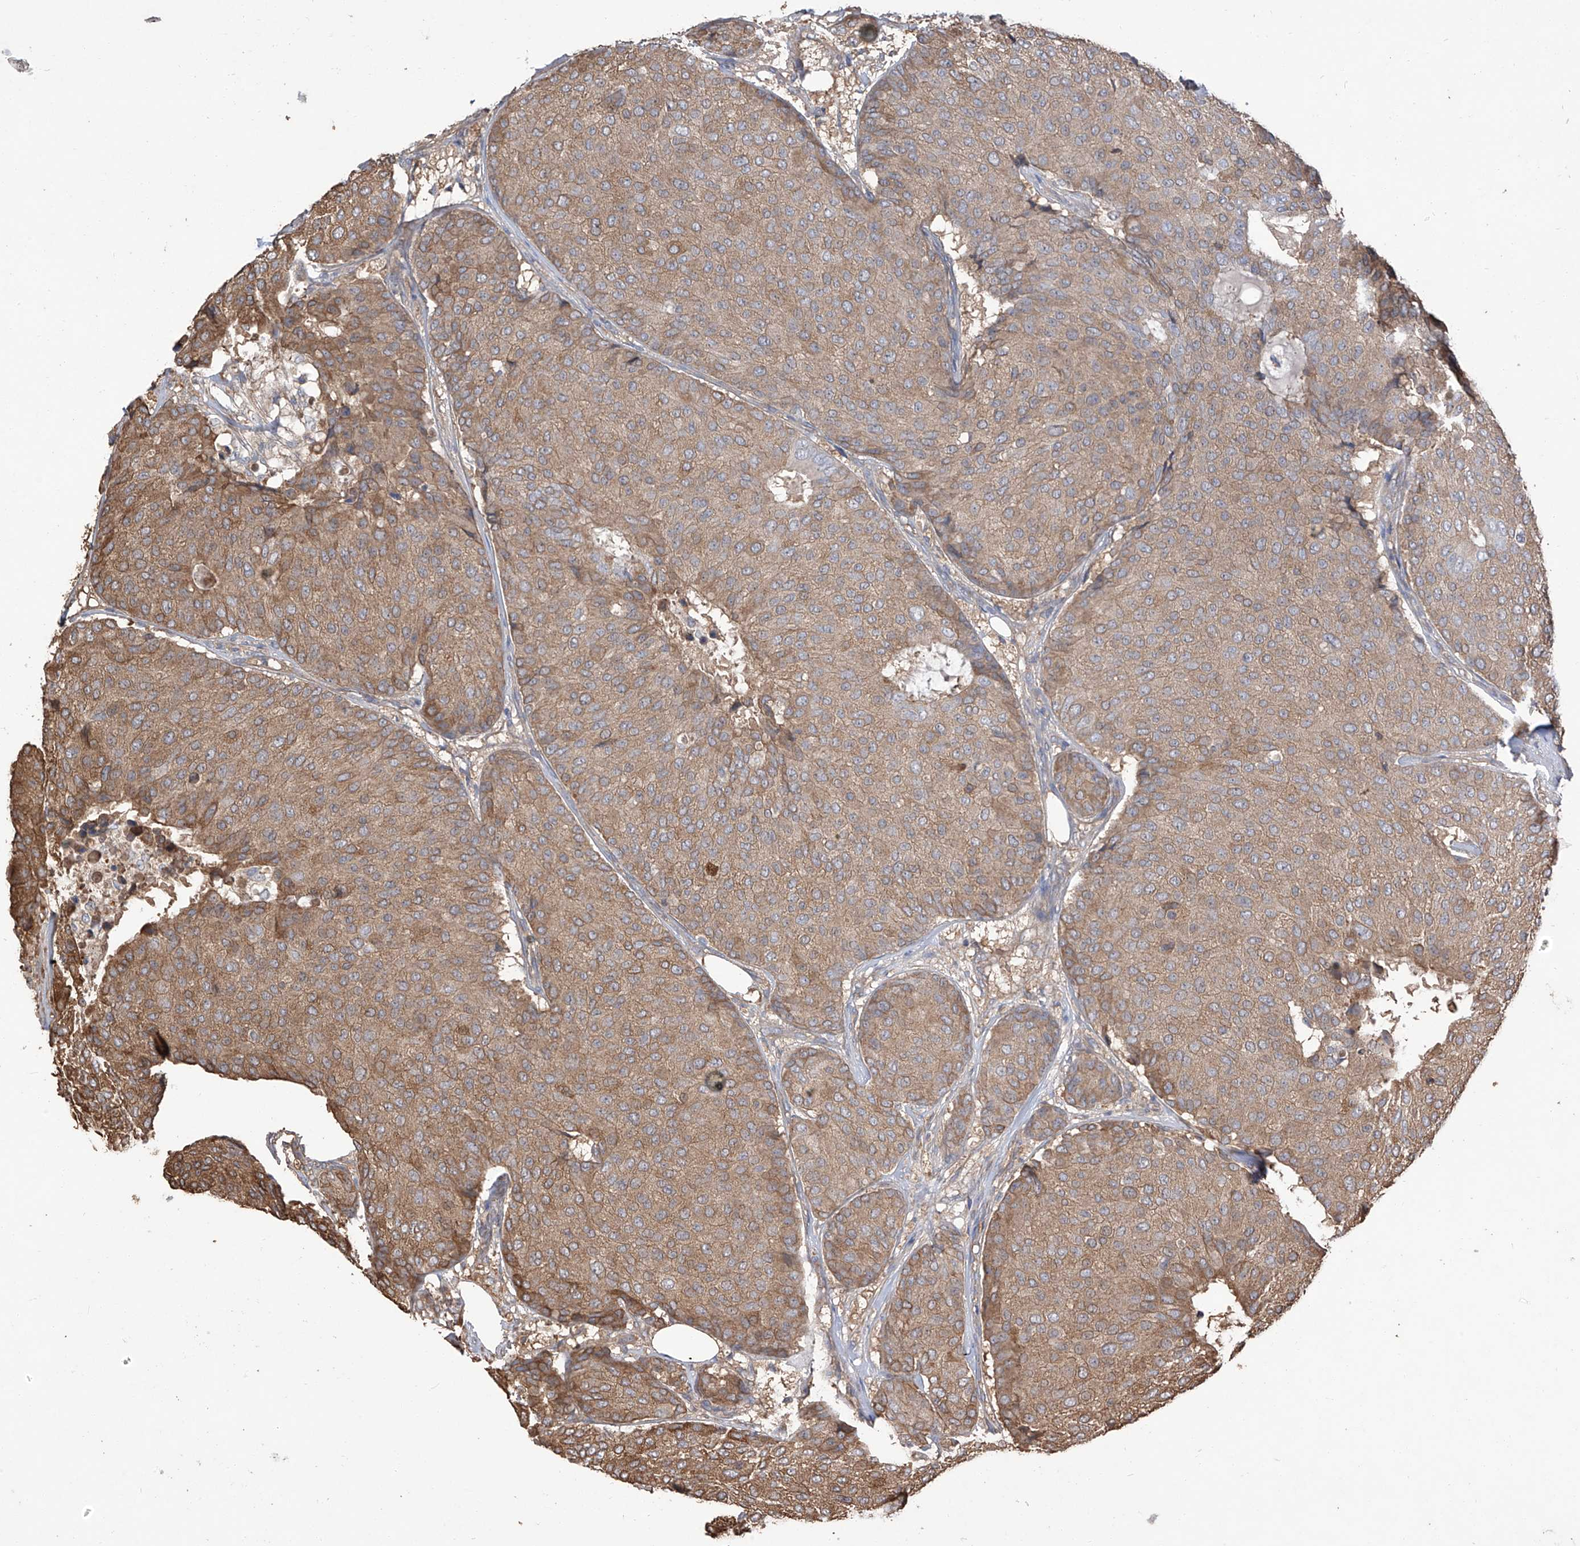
{"staining": {"intensity": "moderate", "quantity": ">75%", "location": "cytoplasmic/membranous"}, "tissue": "breast cancer", "cell_type": "Tumor cells", "image_type": "cancer", "snomed": [{"axis": "morphology", "description": "Duct carcinoma"}, {"axis": "topography", "description": "Breast"}], "caption": "Tumor cells show medium levels of moderate cytoplasmic/membranous expression in approximately >75% of cells in breast cancer. Nuclei are stained in blue.", "gene": "AGBL5", "patient": {"sex": "female", "age": 75}}